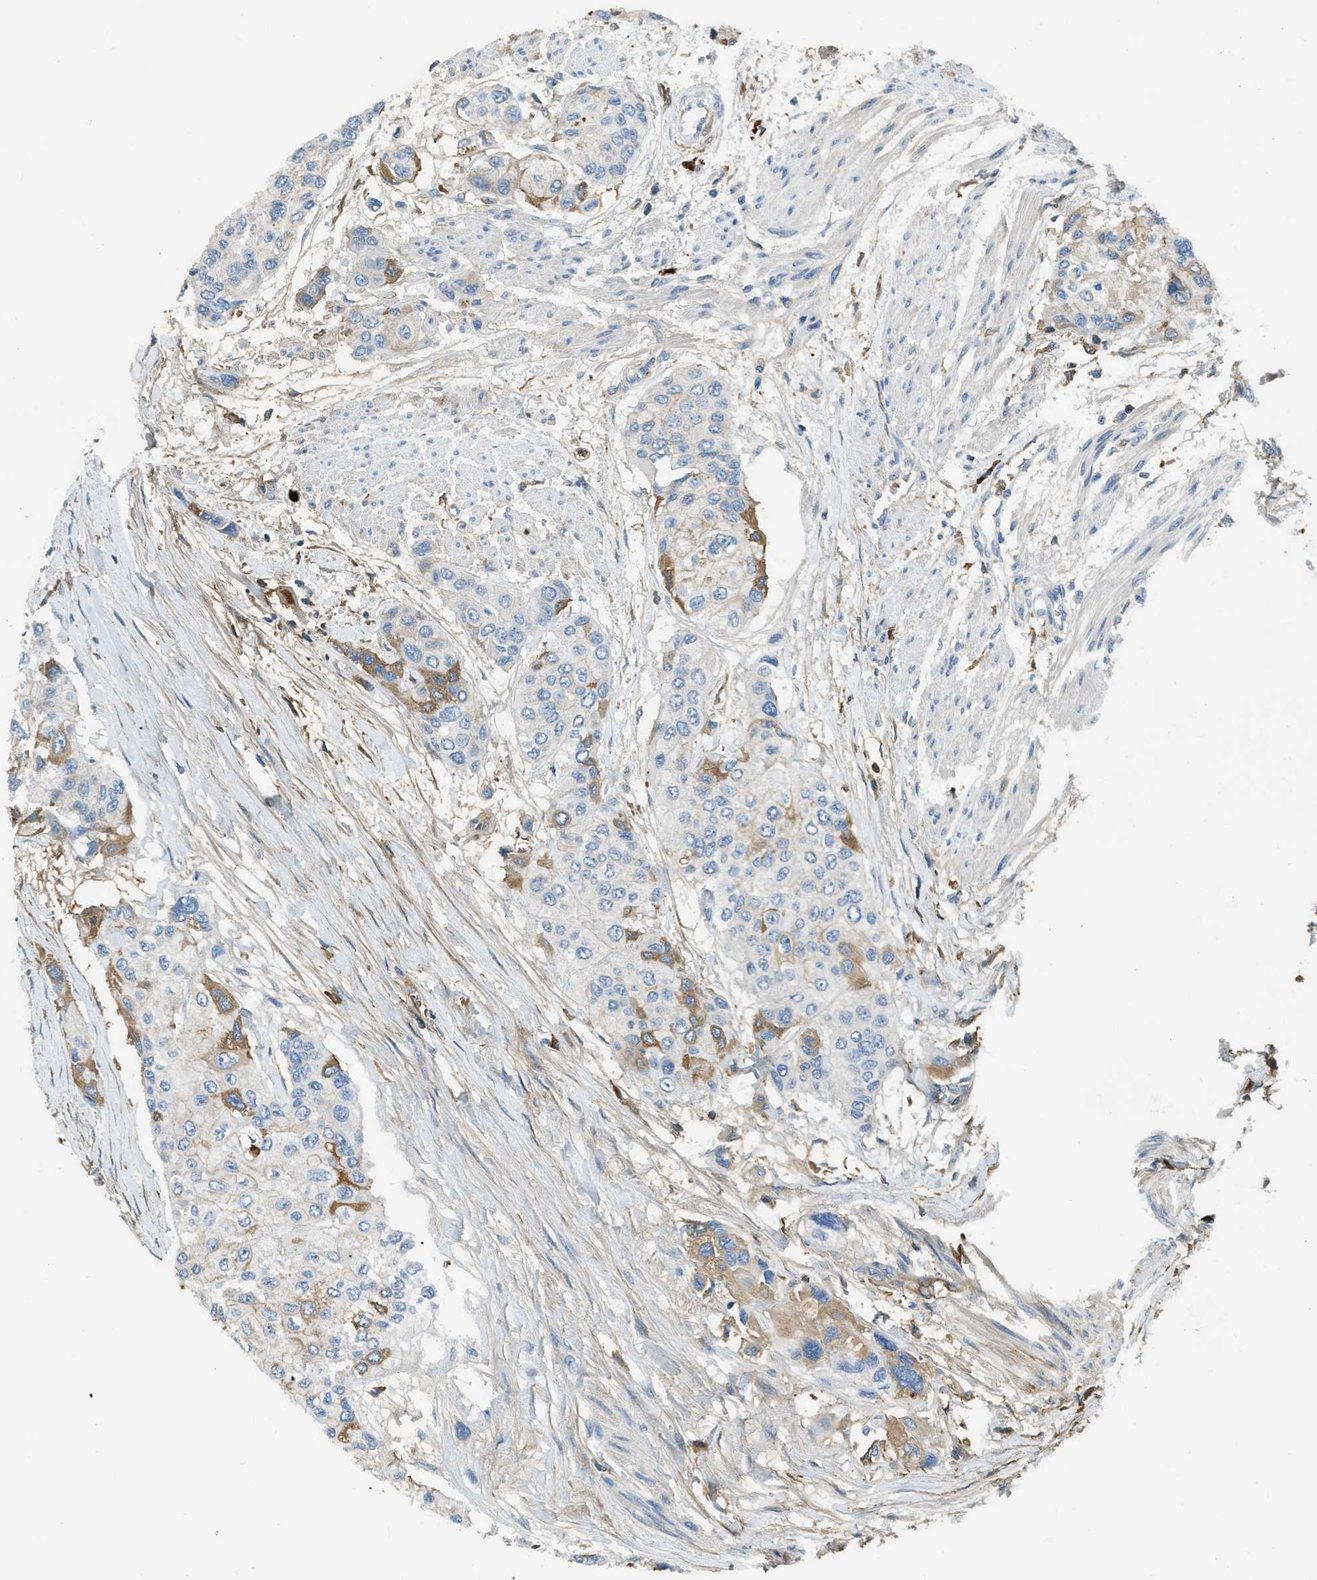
{"staining": {"intensity": "moderate", "quantity": "25%-75%", "location": "cytoplasmic/membranous"}, "tissue": "urothelial cancer", "cell_type": "Tumor cells", "image_type": "cancer", "snomed": [{"axis": "morphology", "description": "Urothelial carcinoma, High grade"}, {"axis": "topography", "description": "Urinary bladder"}], "caption": "Approximately 25%-75% of tumor cells in high-grade urothelial carcinoma exhibit moderate cytoplasmic/membranous protein staining as visualized by brown immunohistochemical staining.", "gene": "PRTN3", "patient": {"sex": "female", "age": 56}}